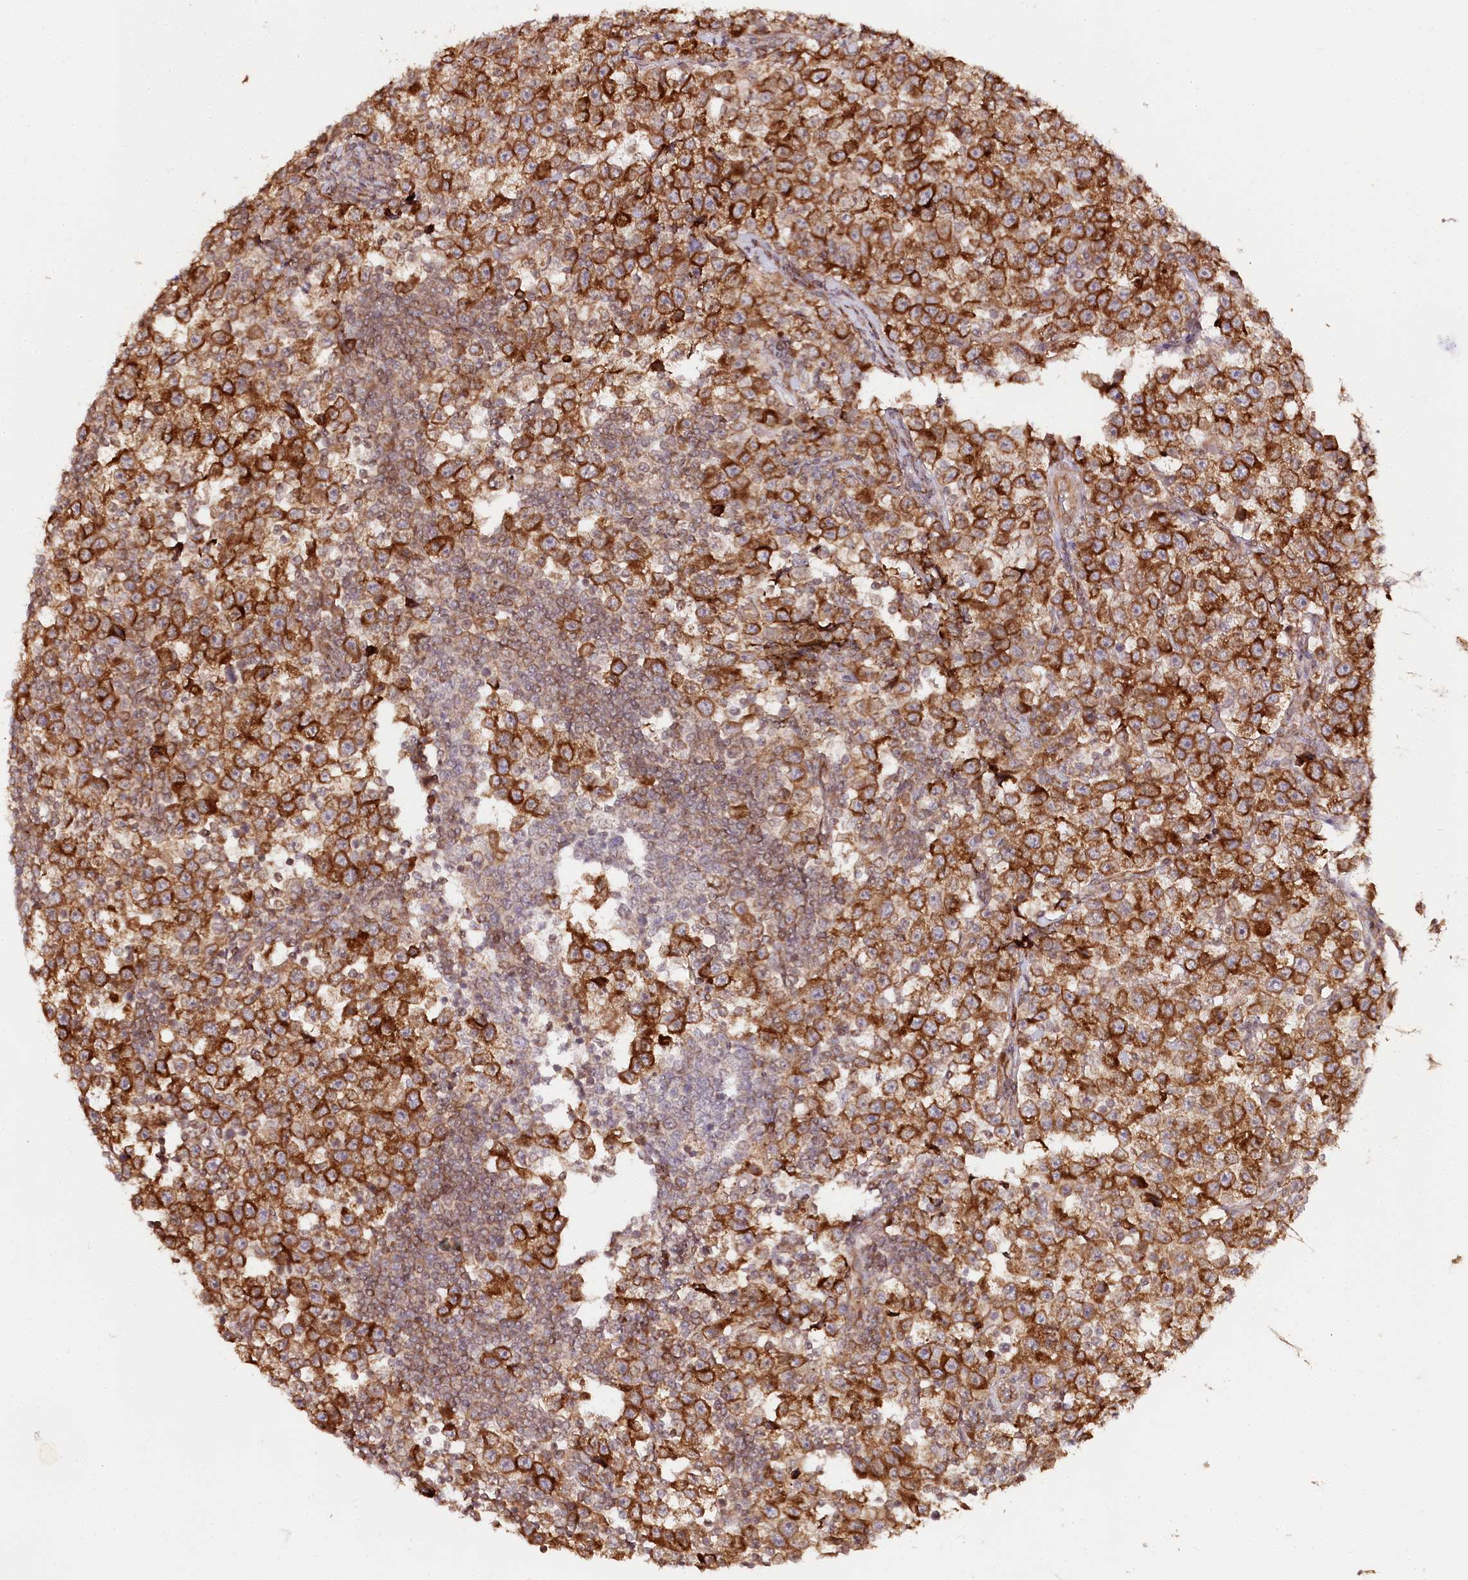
{"staining": {"intensity": "strong", "quantity": ">75%", "location": "cytoplasmic/membranous"}, "tissue": "testis cancer", "cell_type": "Tumor cells", "image_type": "cancer", "snomed": [{"axis": "morphology", "description": "Normal tissue, NOS"}, {"axis": "morphology", "description": "Seminoma, NOS"}, {"axis": "topography", "description": "Testis"}], "caption": "Immunohistochemical staining of human seminoma (testis) exhibits high levels of strong cytoplasmic/membranous expression in approximately >75% of tumor cells. Immunohistochemistry stains the protein of interest in brown and the nuclei are stained blue.", "gene": "ENSG00000144785", "patient": {"sex": "male", "age": 43}}